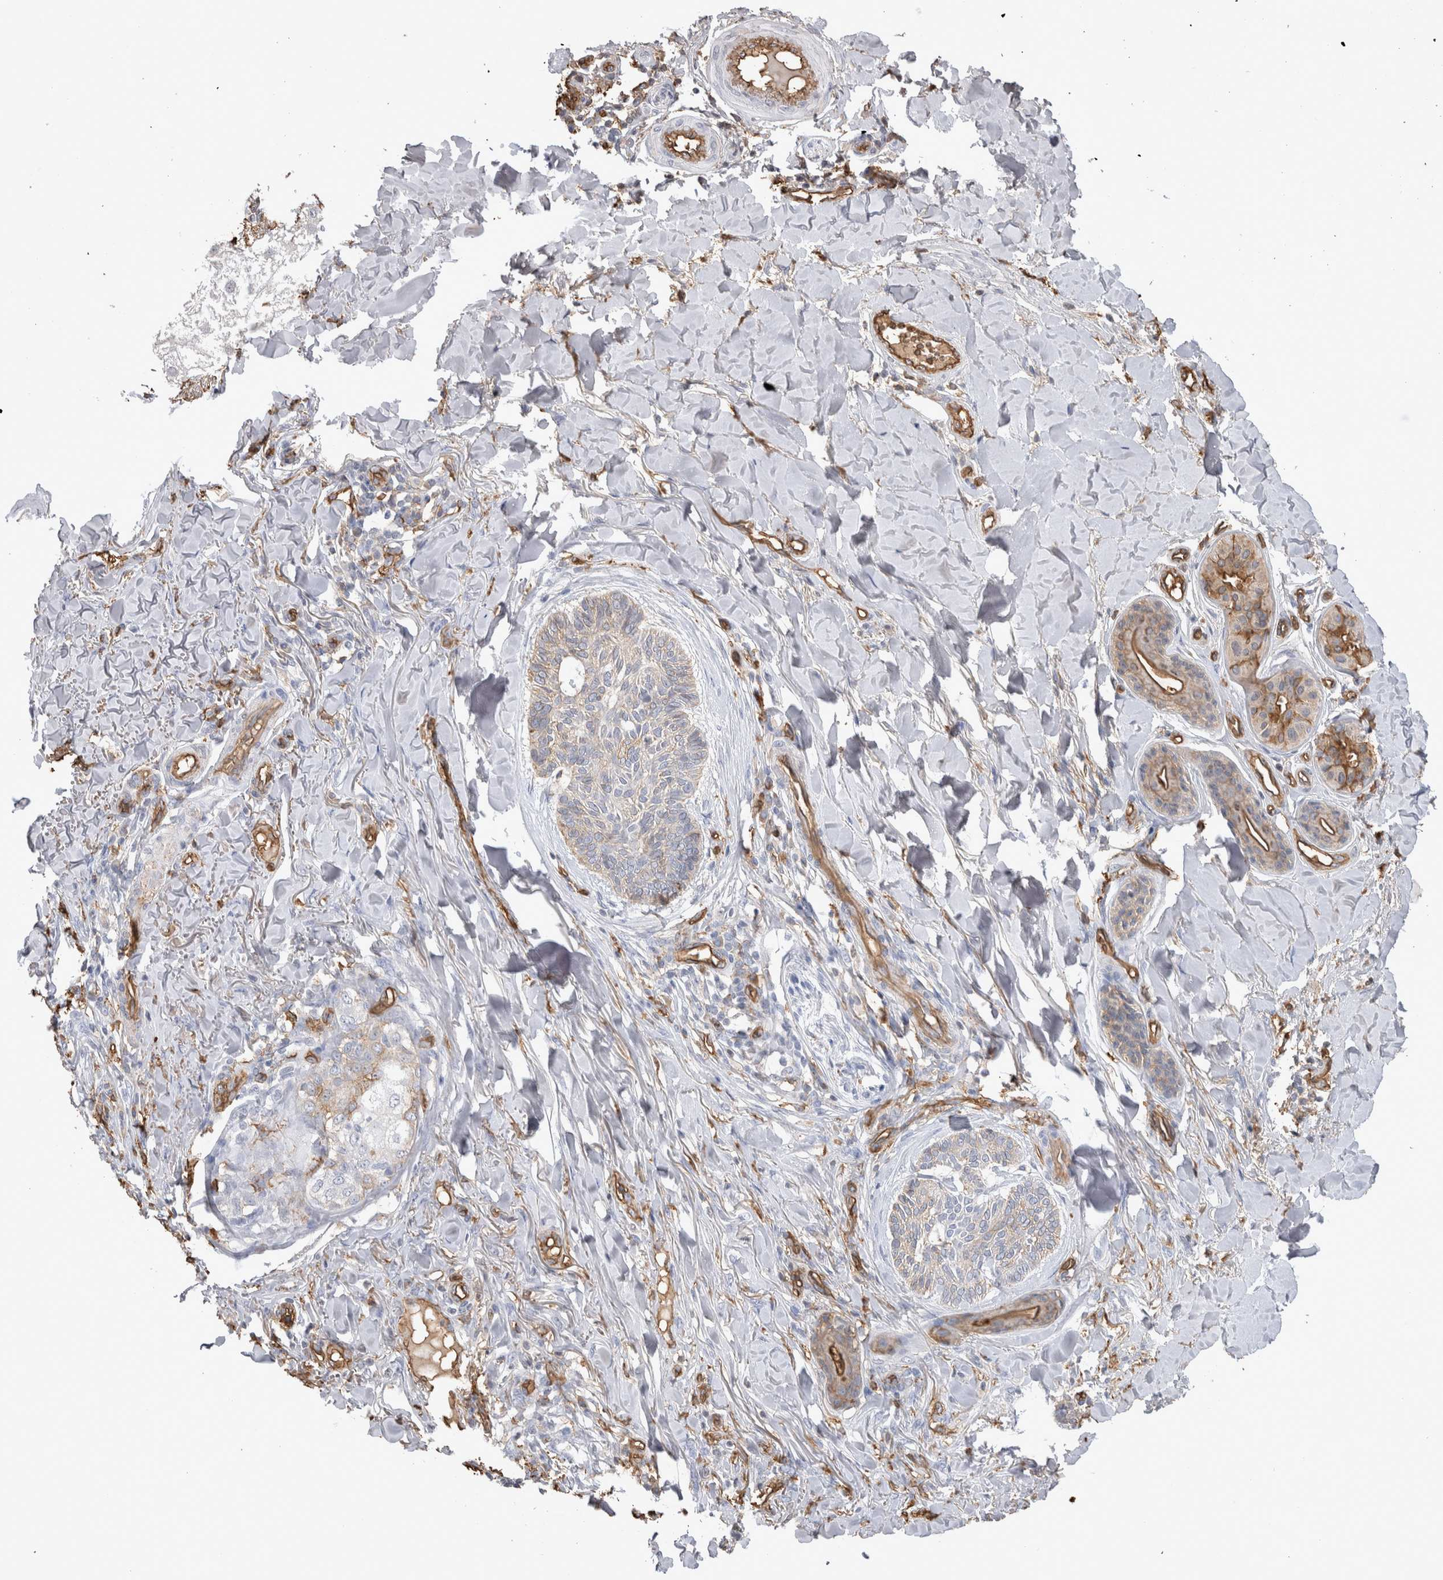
{"staining": {"intensity": "weak", "quantity": "25%-75%", "location": "cytoplasmic/membranous"}, "tissue": "skin cancer", "cell_type": "Tumor cells", "image_type": "cancer", "snomed": [{"axis": "morphology", "description": "Basal cell carcinoma"}, {"axis": "topography", "description": "Skin"}], "caption": "Weak cytoplasmic/membranous expression for a protein is appreciated in about 25%-75% of tumor cells of skin cancer (basal cell carcinoma) using immunohistochemistry.", "gene": "IL17RC", "patient": {"sex": "male", "age": 43}}